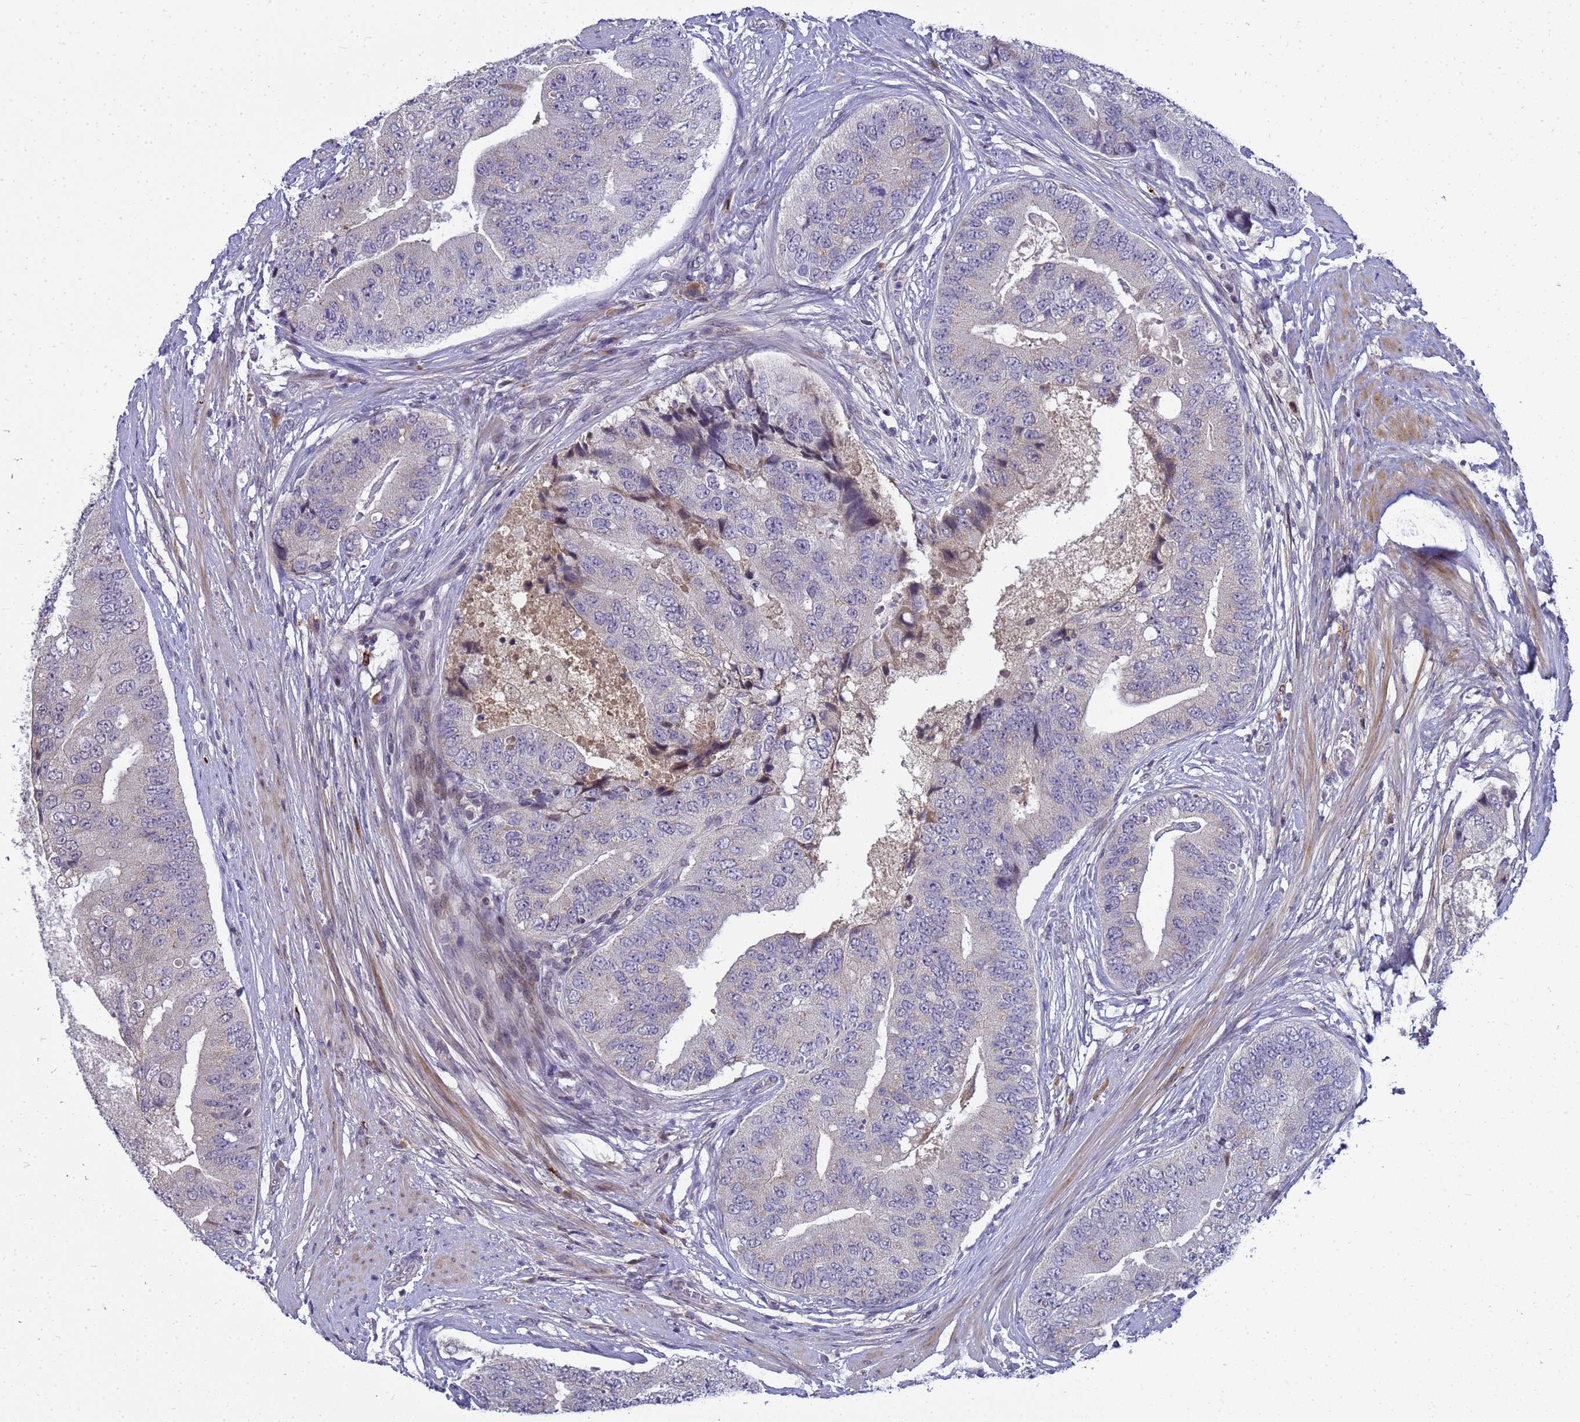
{"staining": {"intensity": "negative", "quantity": "none", "location": "none"}, "tissue": "prostate cancer", "cell_type": "Tumor cells", "image_type": "cancer", "snomed": [{"axis": "morphology", "description": "Adenocarcinoma, High grade"}, {"axis": "topography", "description": "Prostate"}], "caption": "DAB (3,3'-diaminobenzidine) immunohistochemical staining of prostate adenocarcinoma (high-grade) shows no significant staining in tumor cells.", "gene": "TMEM74B", "patient": {"sex": "male", "age": 70}}